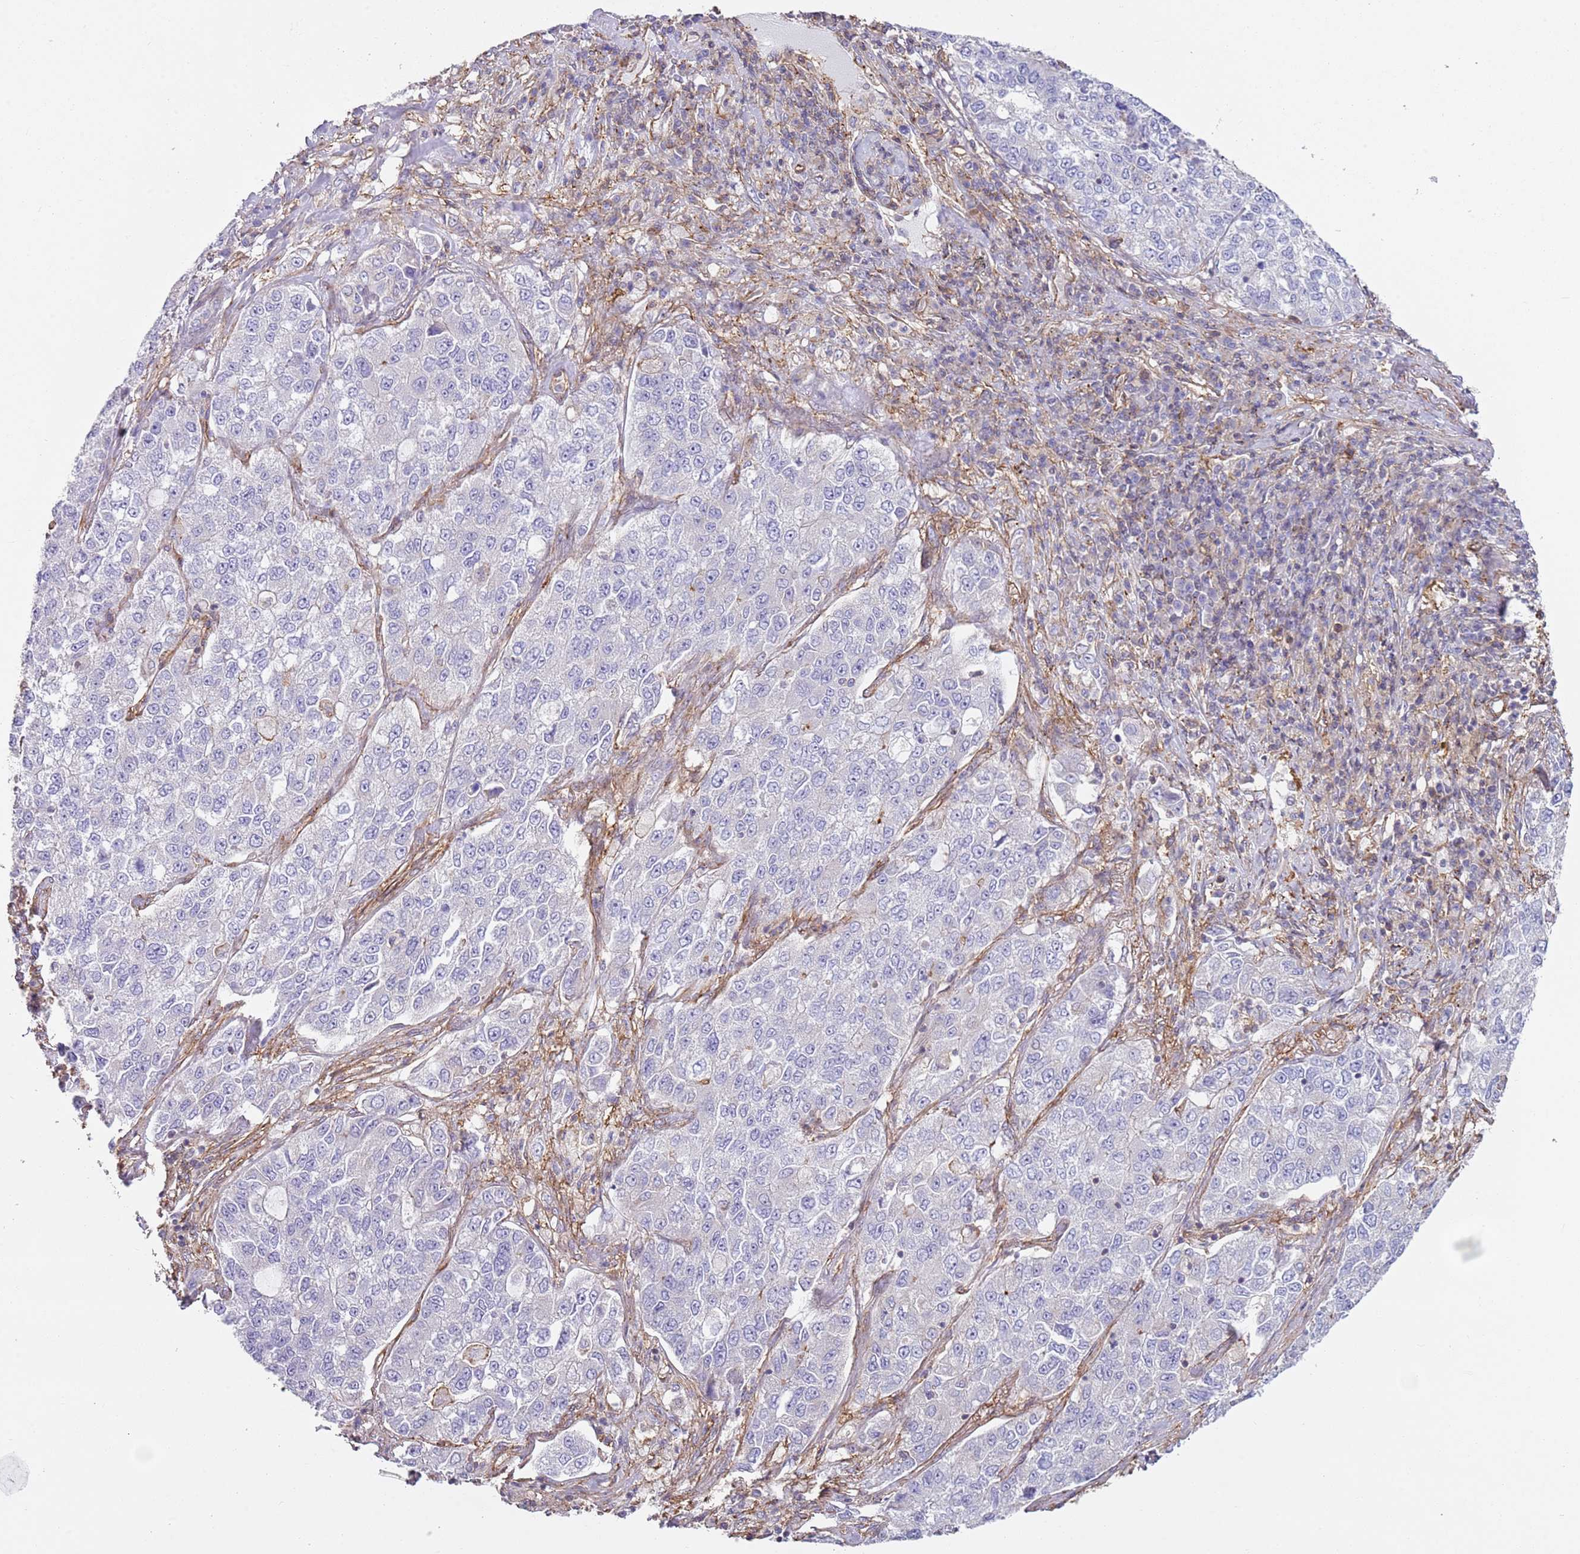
{"staining": {"intensity": "negative", "quantity": "none", "location": "none"}, "tissue": "lung cancer", "cell_type": "Tumor cells", "image_type": "cancer", "snomed": [{"axis": "morphology", "description": "Adenocarcinoma, NOS"}, {"axis": "topography", "description": "Lung"}], "caption": "Protein analysis of lung cancer displays no significant expression in tumor cells. The staining is performed using DAB (3,3'-diaminobenzidine) brown chromogen with nuclei counter-stained in using hematoxylin.", "gene": "GNAI3", "patient": {"sex": "male", "age": 49}}